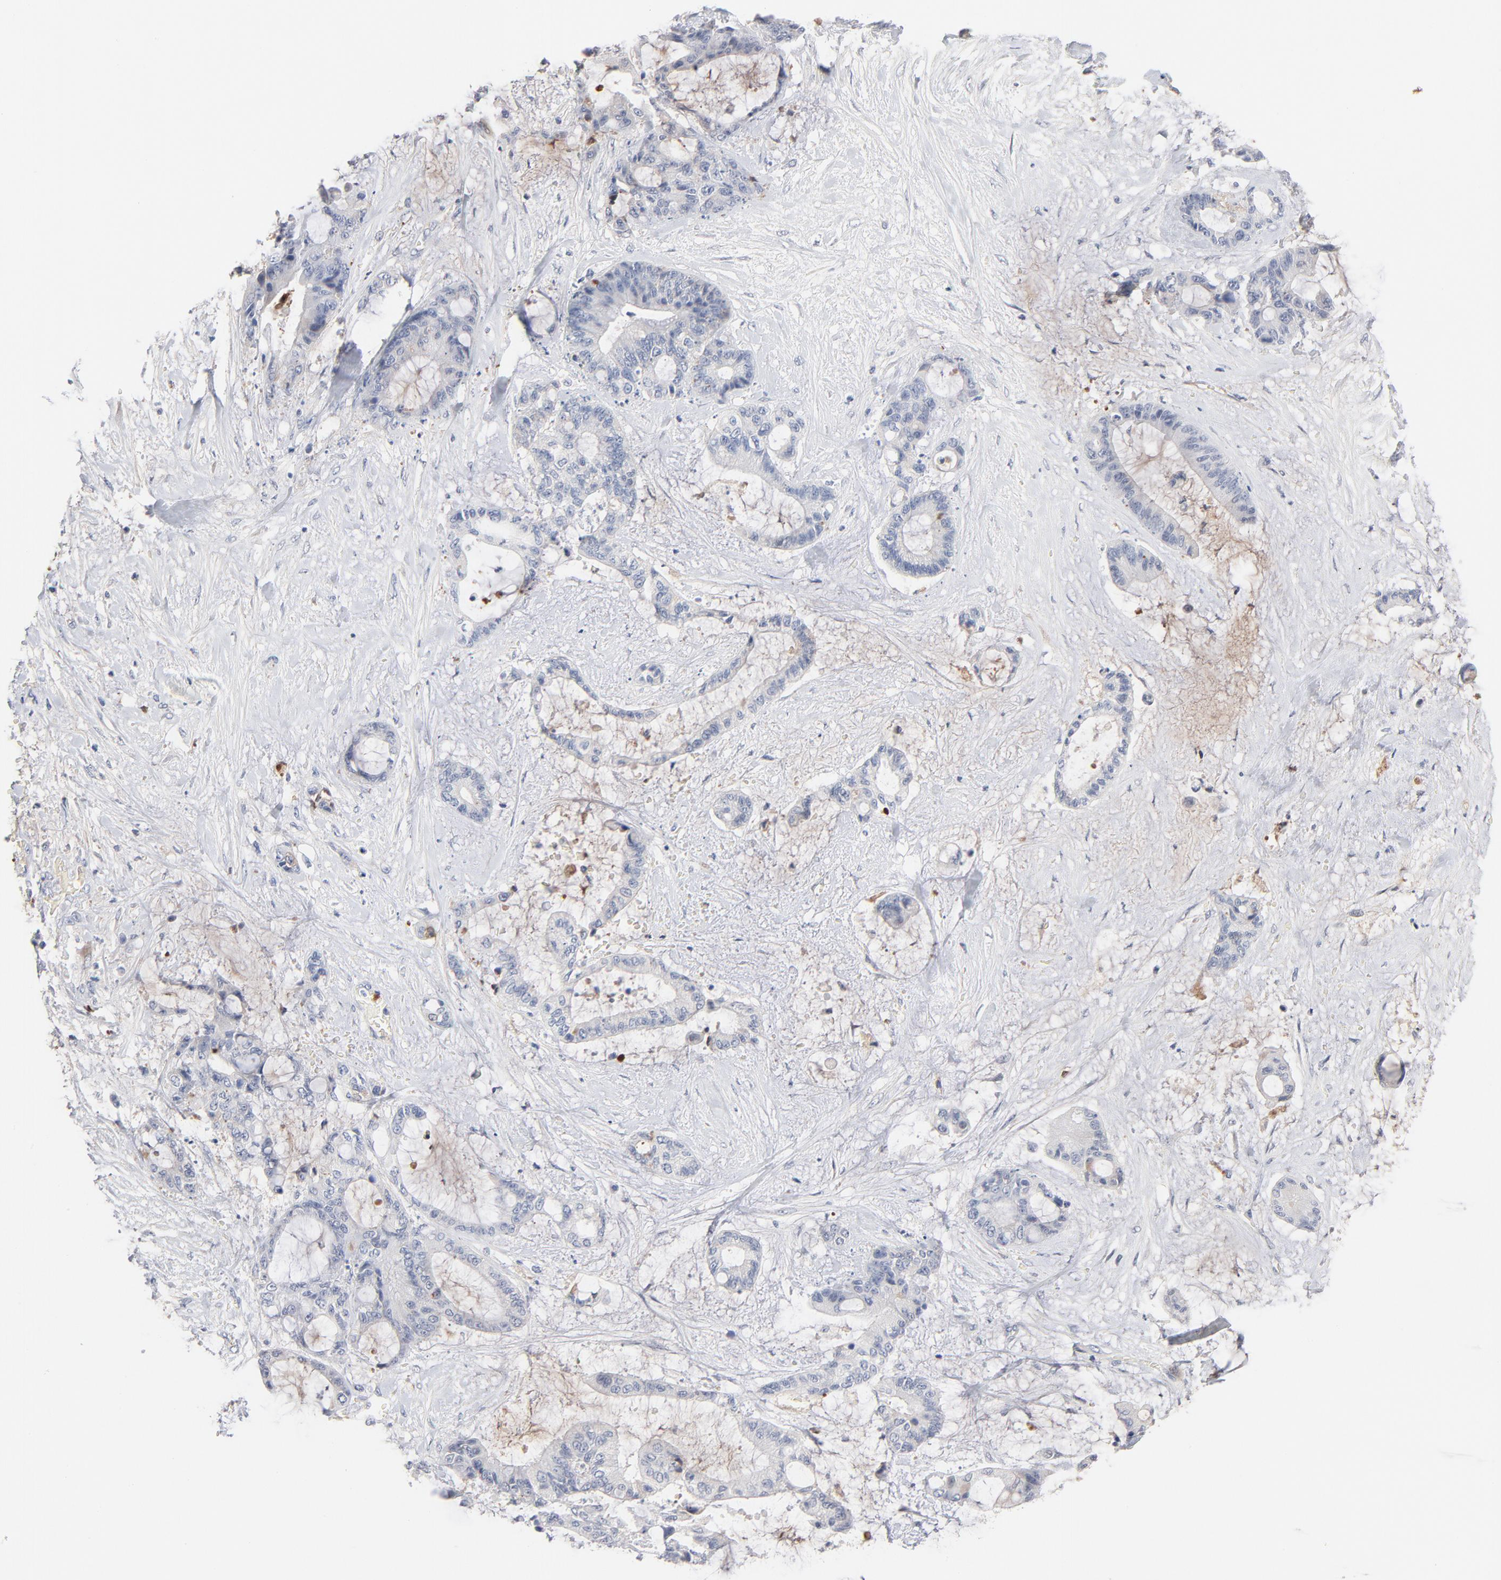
{"staining": {"intensity": "negative", "quantity": "none", "location": "none"}, "tissue": "liver cancer", "cell_type": "Tumor cells", "image_type": "cancer", "snomed": [{"axis": "morphology", "description": "Cholangiocarcinoma"}, {"axis": "topography", "description": "Liver"}], "caption": "This is an immunohistochemistry (IHC) image of human liver cholangiocarcinoma. There is no expression in tumor cells.", "gene": "SERPINA4", "patient": {"sex": "female", "age": 73}}